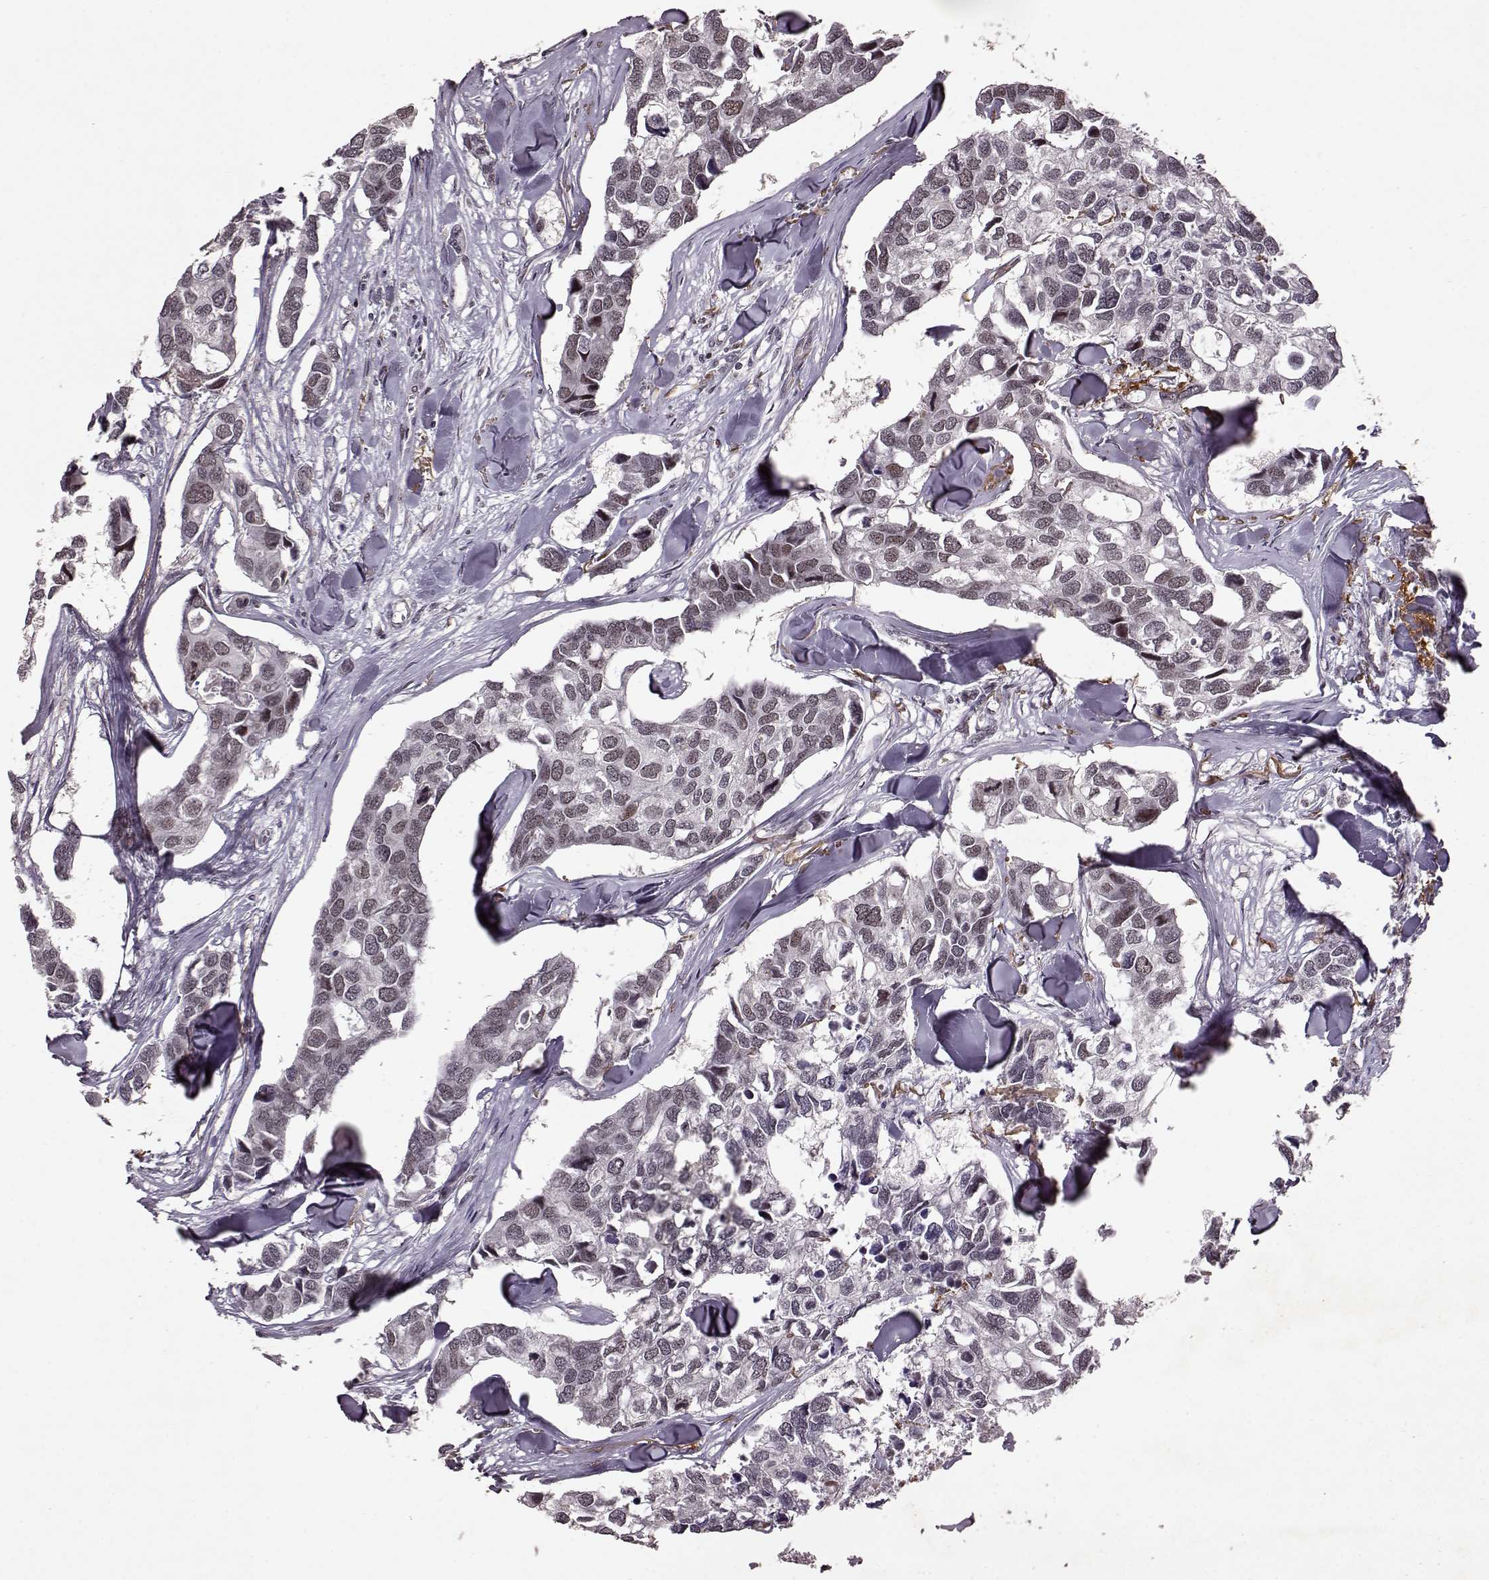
{"staining": {"intensity": "moderate", "quantity": "25%-75%", "location": "nuclear"}, "tissue": "breast cancer", "cell_type": "Tumor cells", "image_type": "cancer", "snomed": [{"axis": "morphology", "description": "Duct carcinoma"}, {"axis": "topography", "description": "Breast"}], "caption": "DAB immunohistochemical staining of breast cancer (intraductal carcinoma) reveals moderate nuclear protein expression in approximately 25%-75% of tumor cells.", "gene": "RRAGD", "patient": {"sex": "female", "age": 83}}